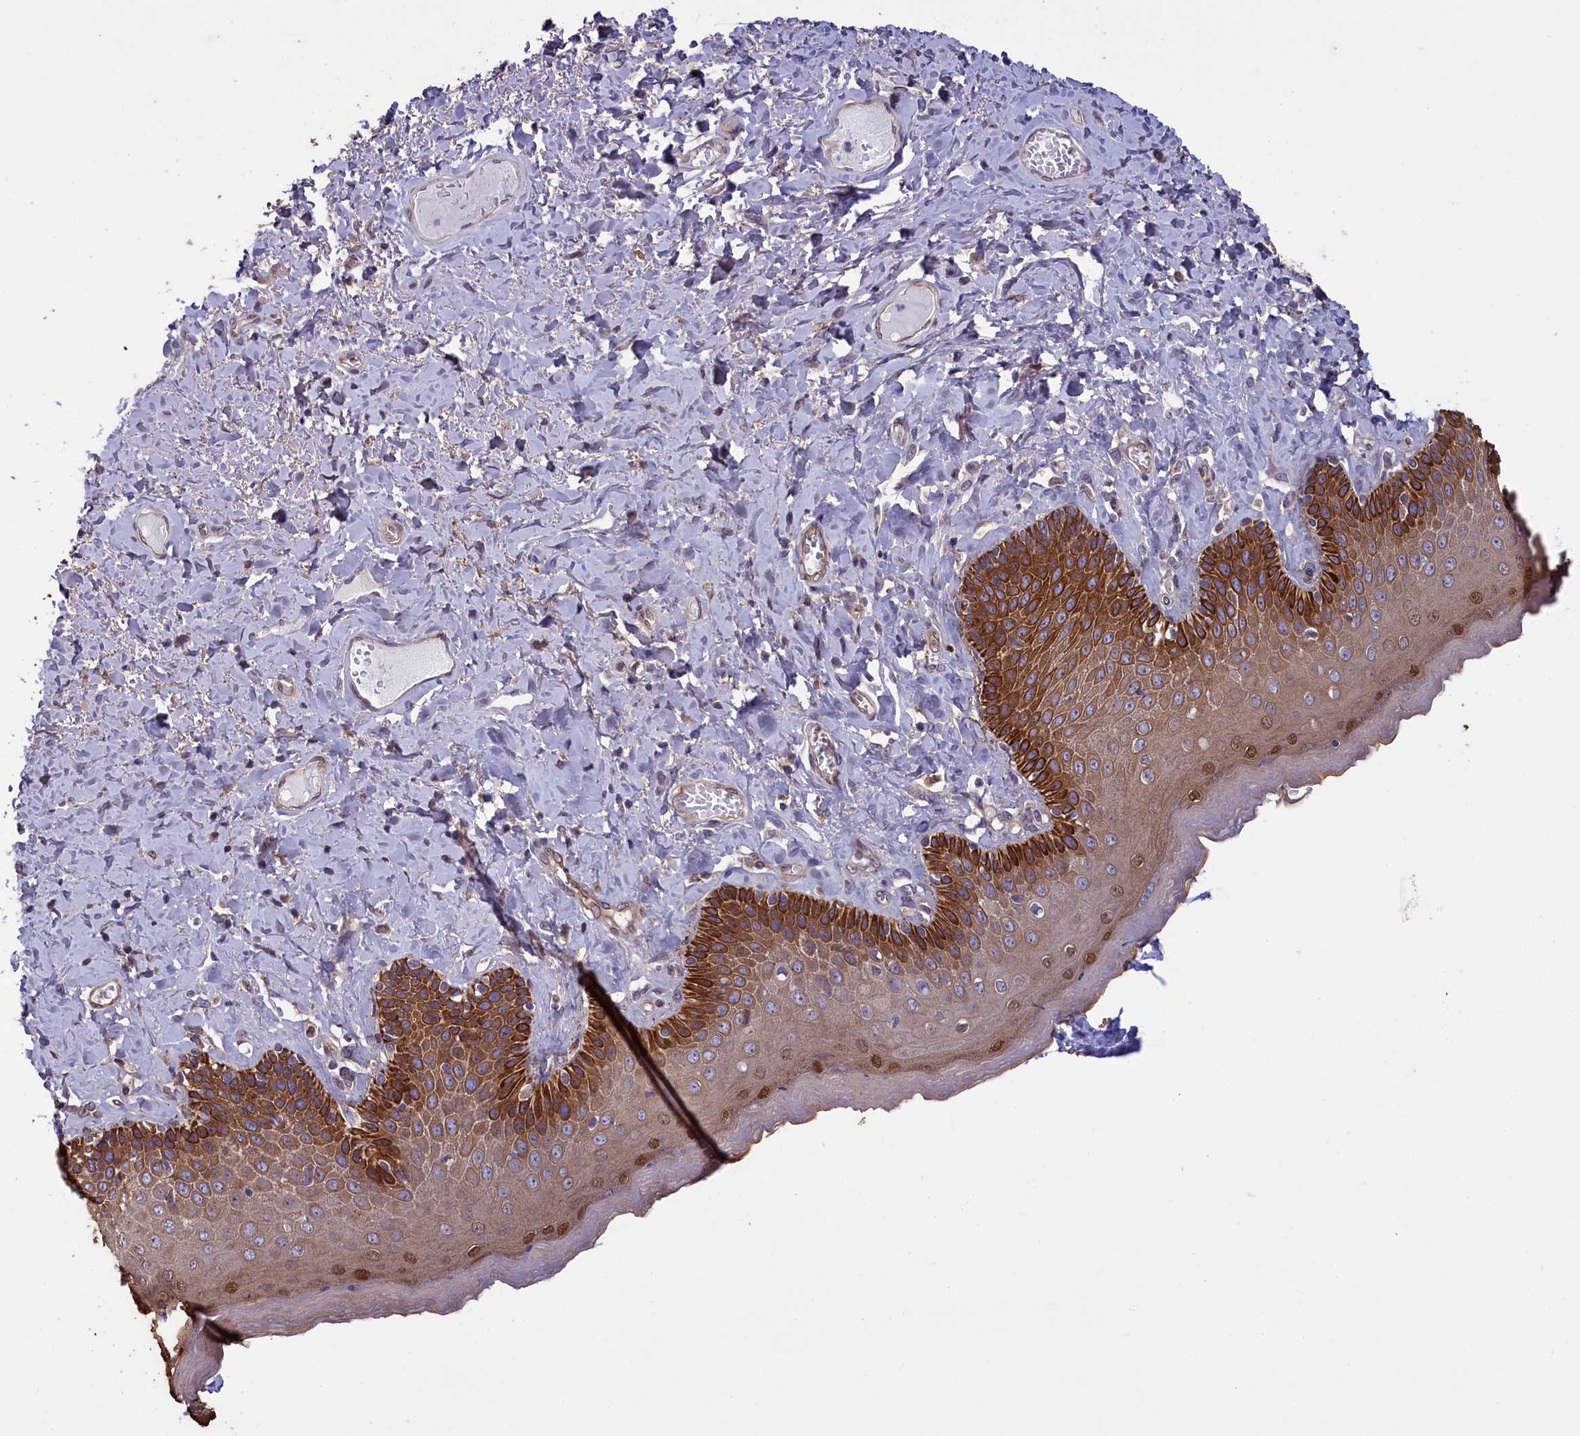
{"staining": {"intensity": "strong", "quantity": ">75%", "location": "cytoplasmic/membranous"}, "tissue": "skin", "cell_type": "Epidermal cells", "image_type": "normal", "snomed": [{"axis": "morphology", "description": "Normal tissue, NOS"}, {"axis": "topography", "description": "Anal"}], "caption": "Brown immunohistochemical staining in benign human skin displays strong cytoplasmic/membranous positivity in approximately >75% of epidermal cells. Using DAB (3,3'-diaminobenzidine) (brown) and hematoxylin (blue) stains, captured at high magnification using brightfield microscopy.", "gene": "ACAD8", "patient": {"sex": "male", "age": 69}}